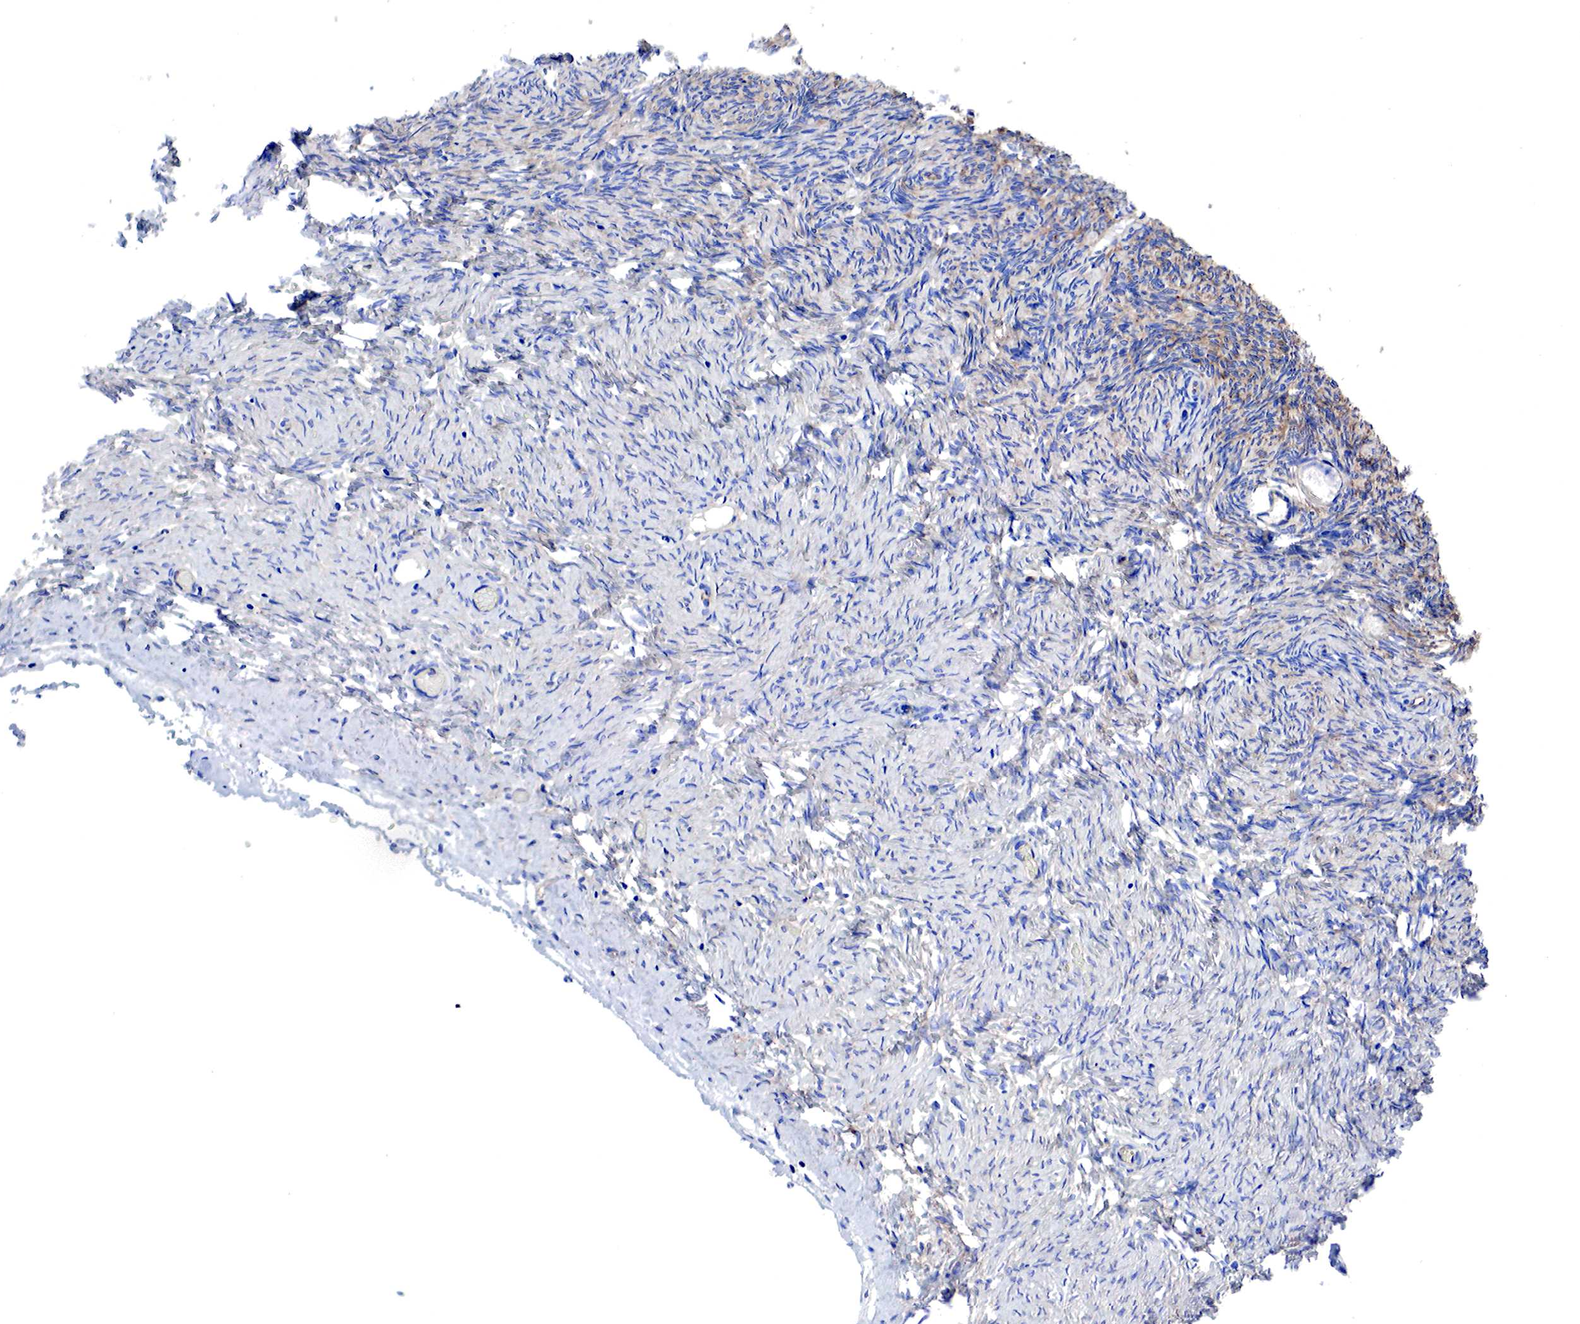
{"staining": {"intensity": "moderate", "quantity": "<25%", "location": "cytoplasmic/membranous"}, "tissue": "ovary", "cell_type": "Ovarian stroma cells", "image_type": "normal", "snomed": [{"axis": "morphology", "description": "Normal tissue, NOS"}, {"axis": "topography", "description": "Ovary"}], "caption": "Protein staining of benign ovary shows moderate cytoplasmic/membranous expression in approximately <25% of ovarian stroma cells.", "gene": "MSN", "patient": {"sex": "female", "age": 32}}